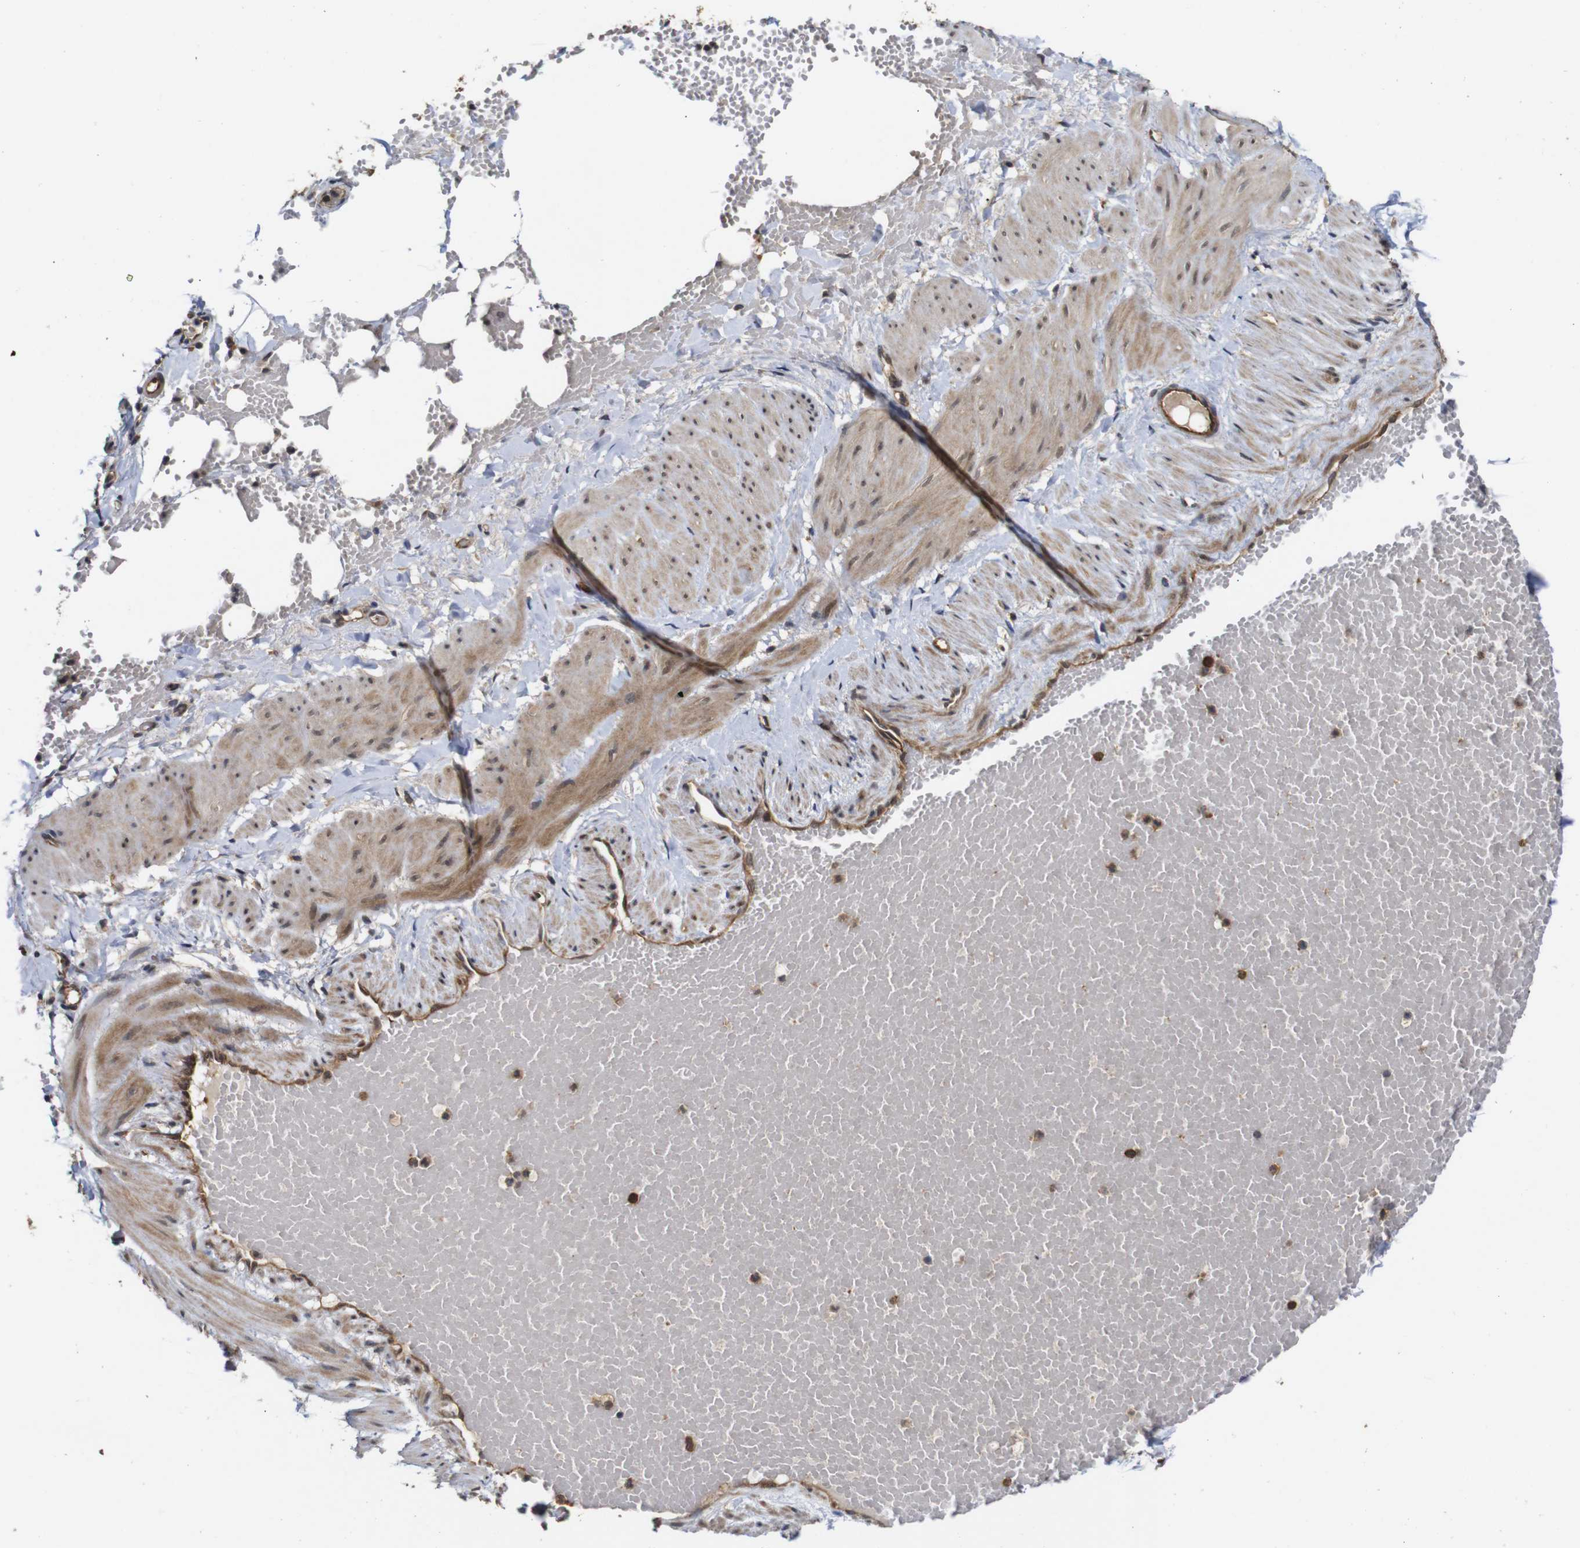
{"staining": {"intensity": "moderate", "quantity": "25%-75%", "location": "nuclear"}, "tissue": "adipose tissue", "cell_type": "Adipocytes", "image_type": "normal", "snomed": [{"axis": "morphology", "description": "Normal tissue, NOS"}, {"axis": "topography", "description": "Soft tissue"}, {"axis": "topography", "description": "Vascular tissue"}], "caption": "A brown stain highlights moderate nuclear expression of a protein in adipocytes of normal human adipose tissue. (DAB IHC, brown staining for protein, blue staining for nuclei).", "gene": "NANOS1", "patient": {"sex": "female", "age": 35}}